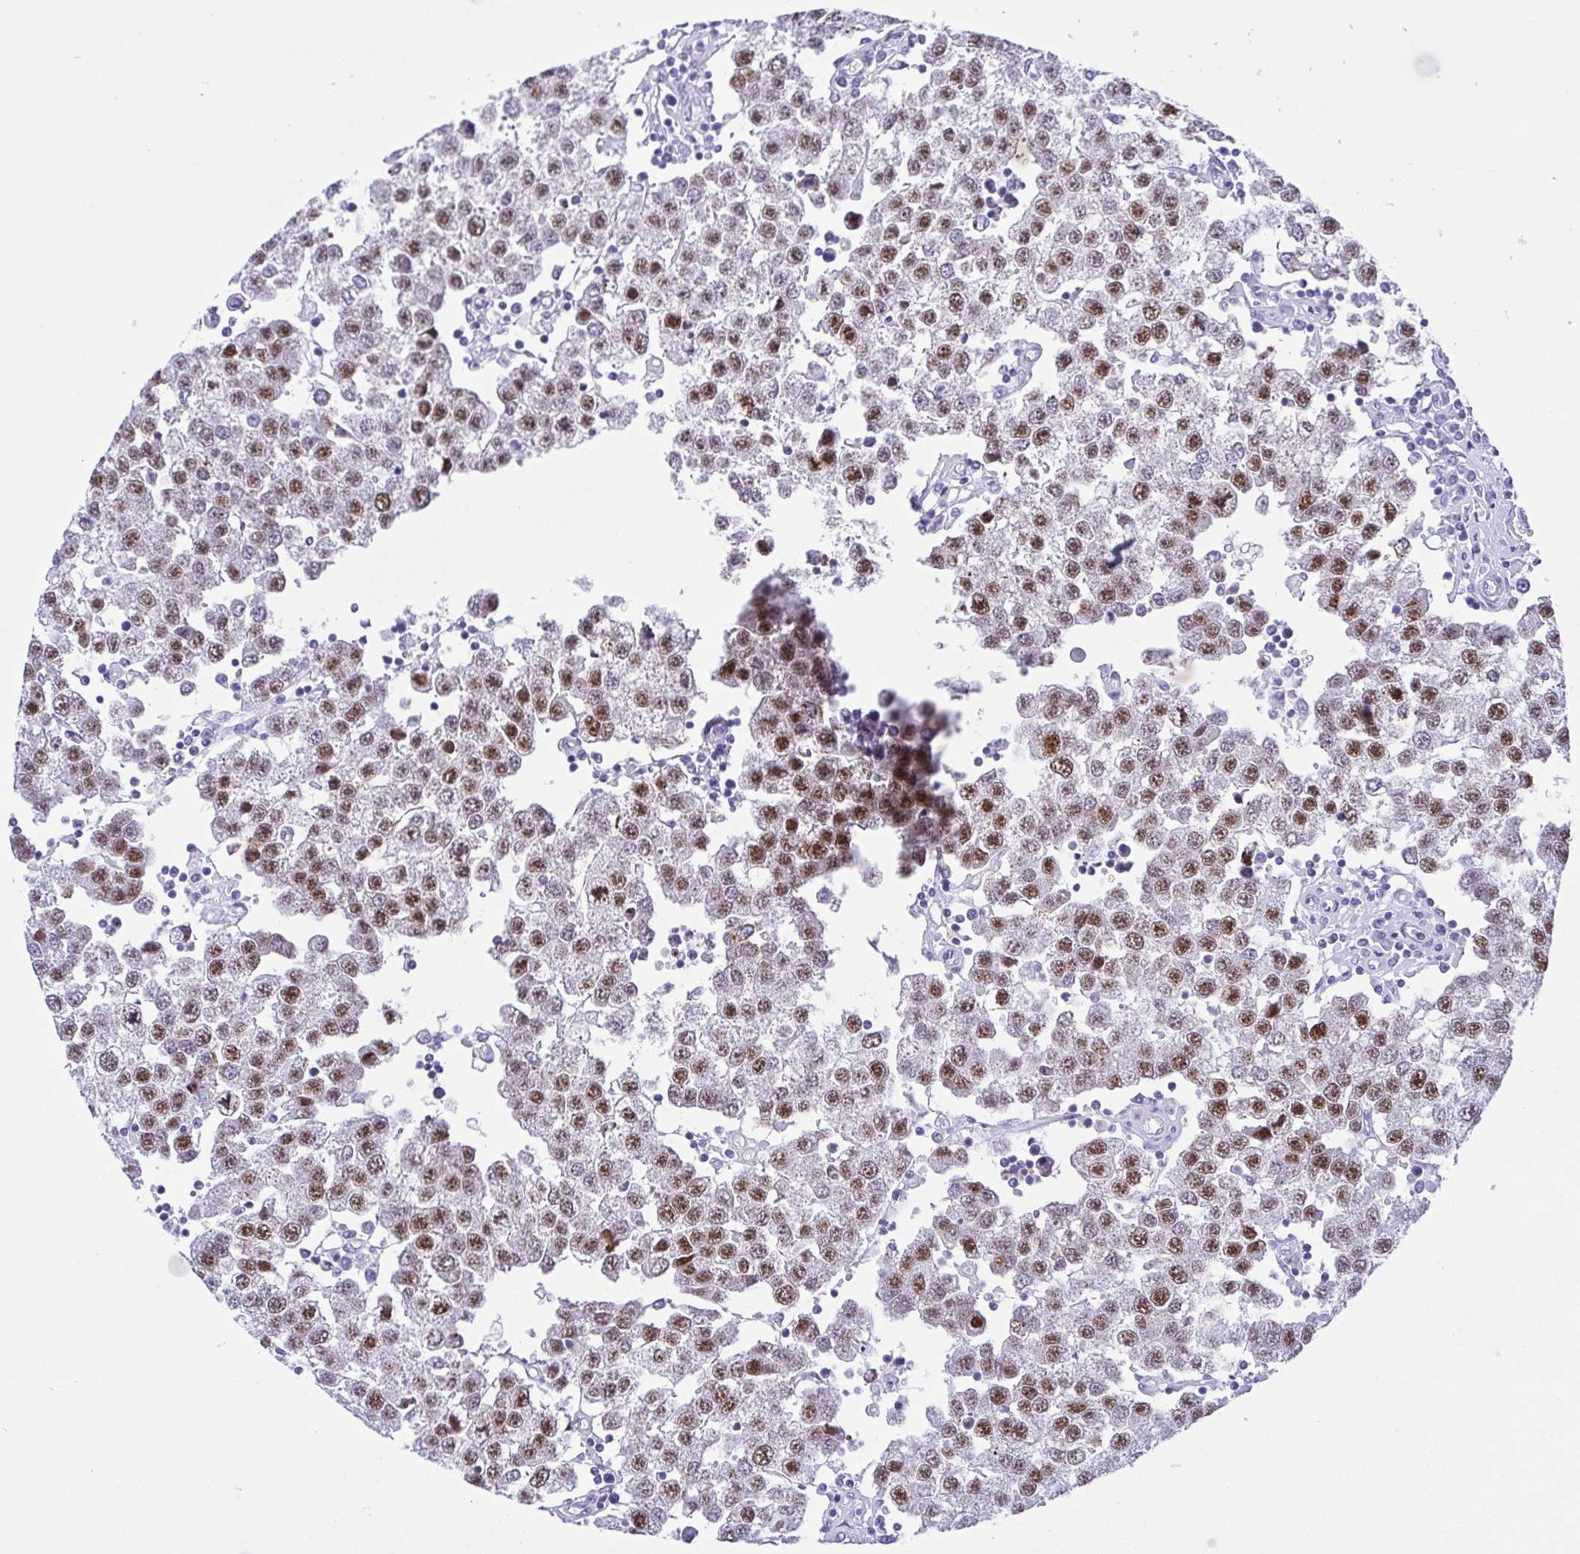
{"staining": {"intensity": "moderate", "quantity": ">75%", "location": "nuclear"}, "tissue": "testis cancer", "cell_type": "Tumor cells", "image_type": "cancer", "snomed": [{"axis": "morphology", "description": "Seminoma, NOS"}, {"axis": "topography", "description": "Testis"}], "caption": "An immunohistochemistry (IHC) photomicrograph of tumor tissue is shown. Protein staining in brown shows moderate nuclear positivity in testis cancer (seminoma) within tumor cells. (IHC, brightfield microscopy, high magnification).", "gene": "LUZP4", "patient": {"sex": "male", "age": 34}}